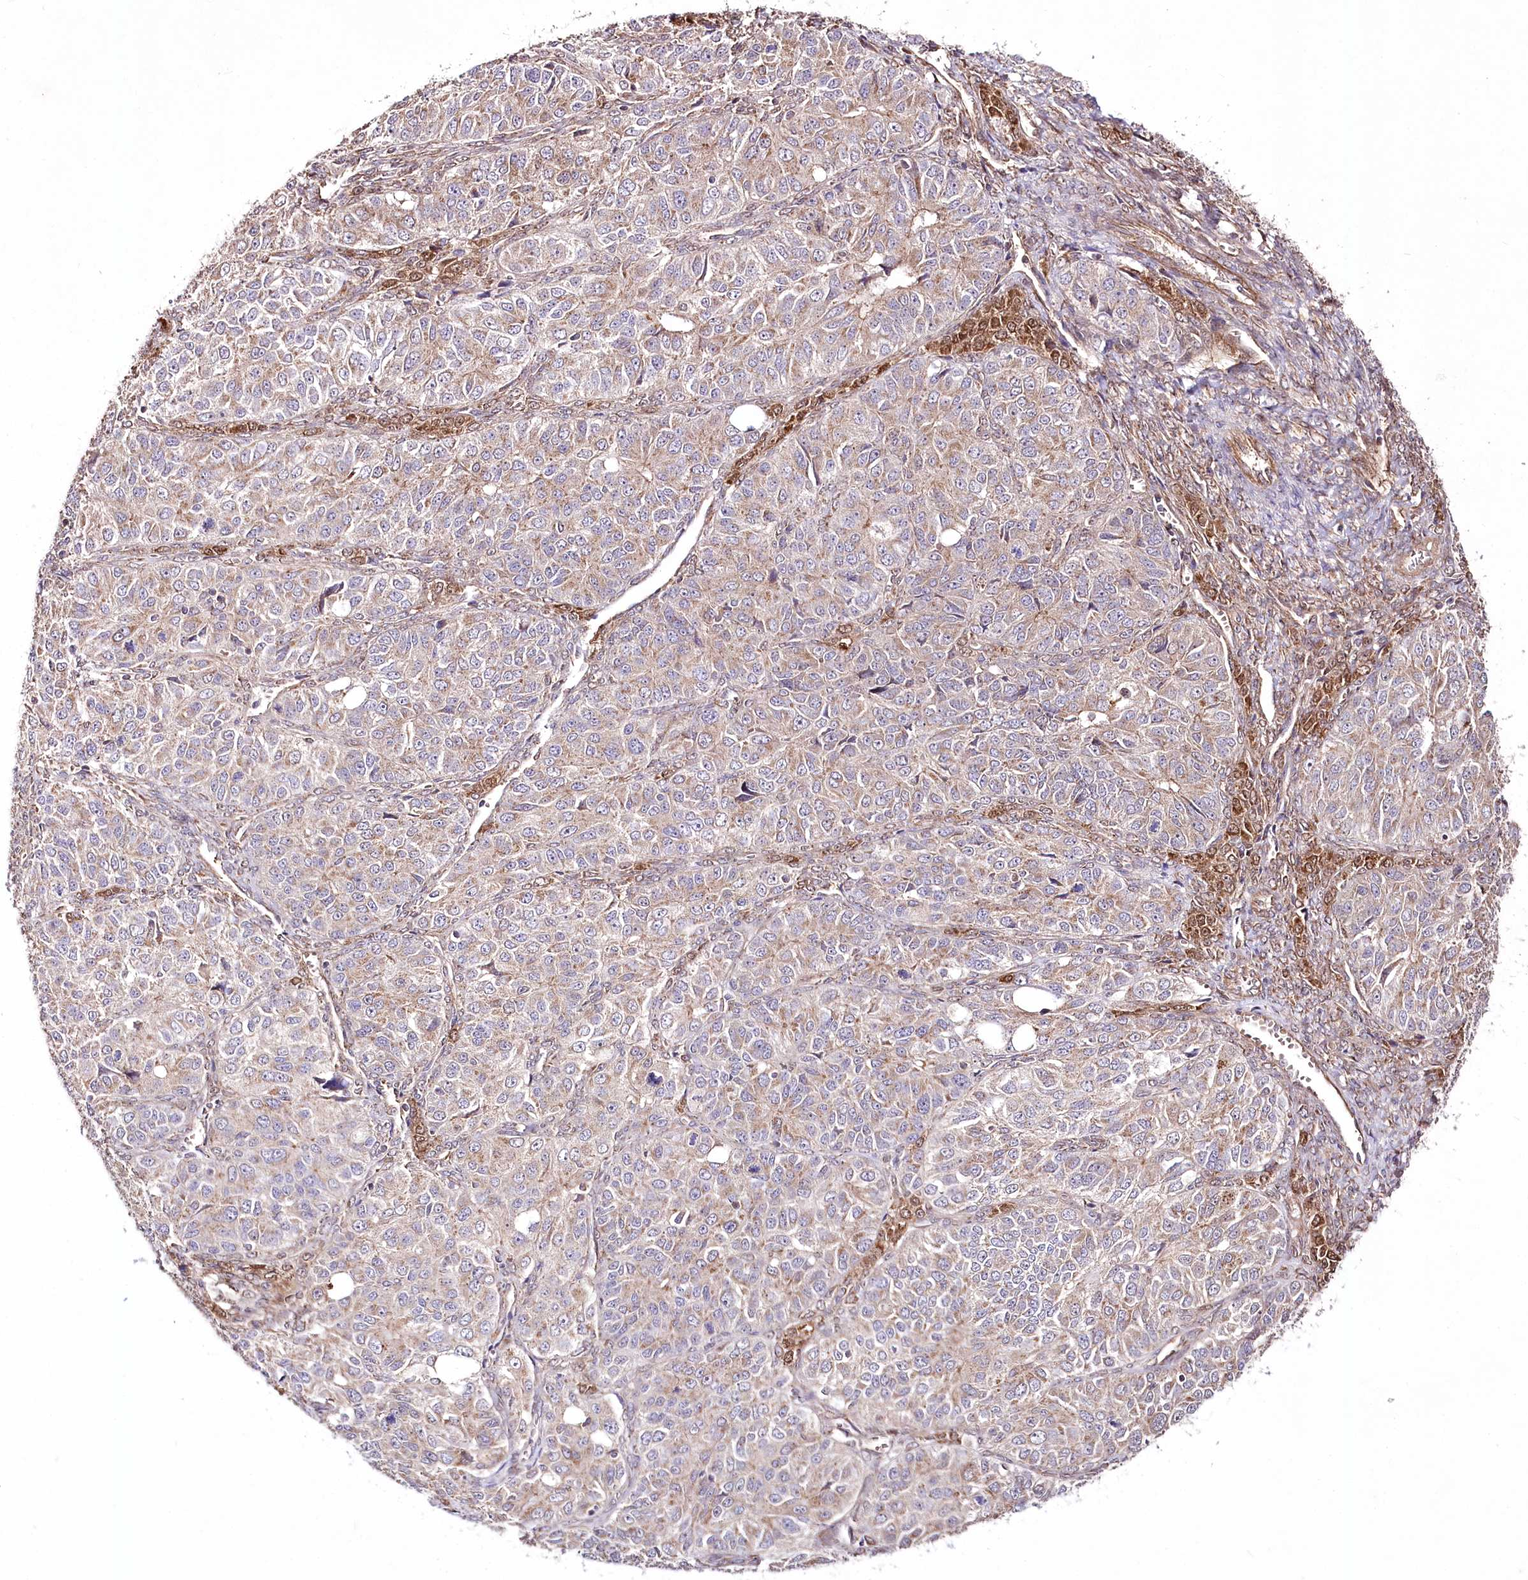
{"staining": {"intensity": "weak", "quantity": "25%-75%", "location": "cytoplasmic/membranous"}, "tissue": "ovarian cancer", "cell_type": "Tumor cells", "image_type": "cancer", "snomed": [{"axis": "morphology", "description": "Carcinoma, endometroid"}, {"axis": "topography", "description": "Ovary"}], "caption": "This is a photomicrograph of immunohistochemistry staining of ovarian endometroid carcinoma, which shows weak positivity in the cytoplasmic/membranous of tumor cells.", "gene": "REXO2", "patient": {"sex": "female", "age": 51}}